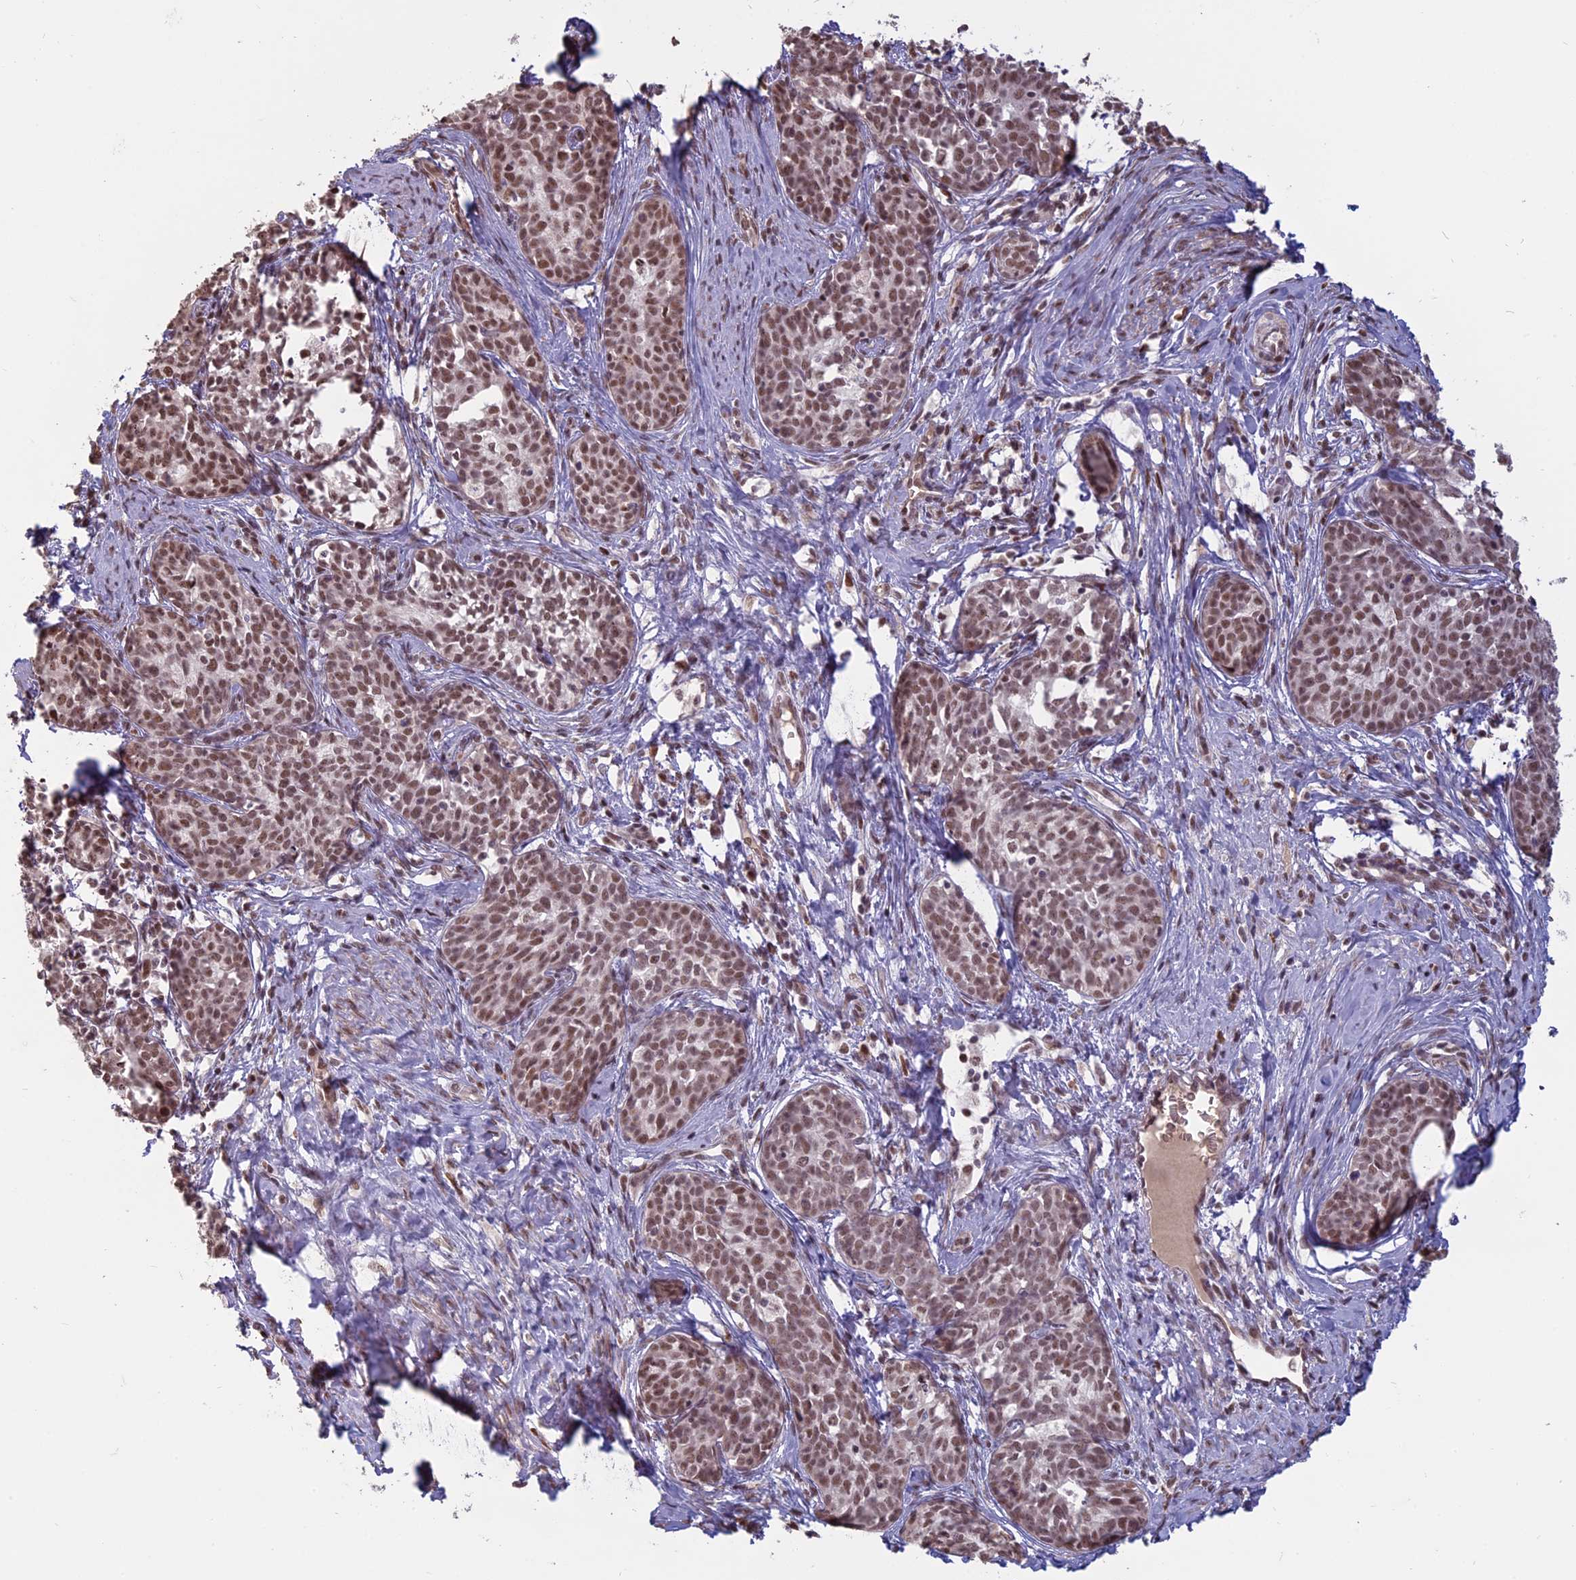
{"staining": {"intensity": "moderate", "quantity": ">75%", "location": "nuclear"}, "tissue": "cervical cancer", "cell_type": "Tumor cells", "image_type": "cancer", "snomed": [{"axis": "morphology", "description": "Squamous cell carcinoma, NOS"}, {"axis": "topography", "description": "Cervix"}], "caption": "DAB immunohistochemical staining of cervical squamous cell carcinoma shows moderate nuclear protein staining in approximately >75% of tumor cells.", "gene": "MFAP1", "patient": {"sex": "female", "age": 52}}